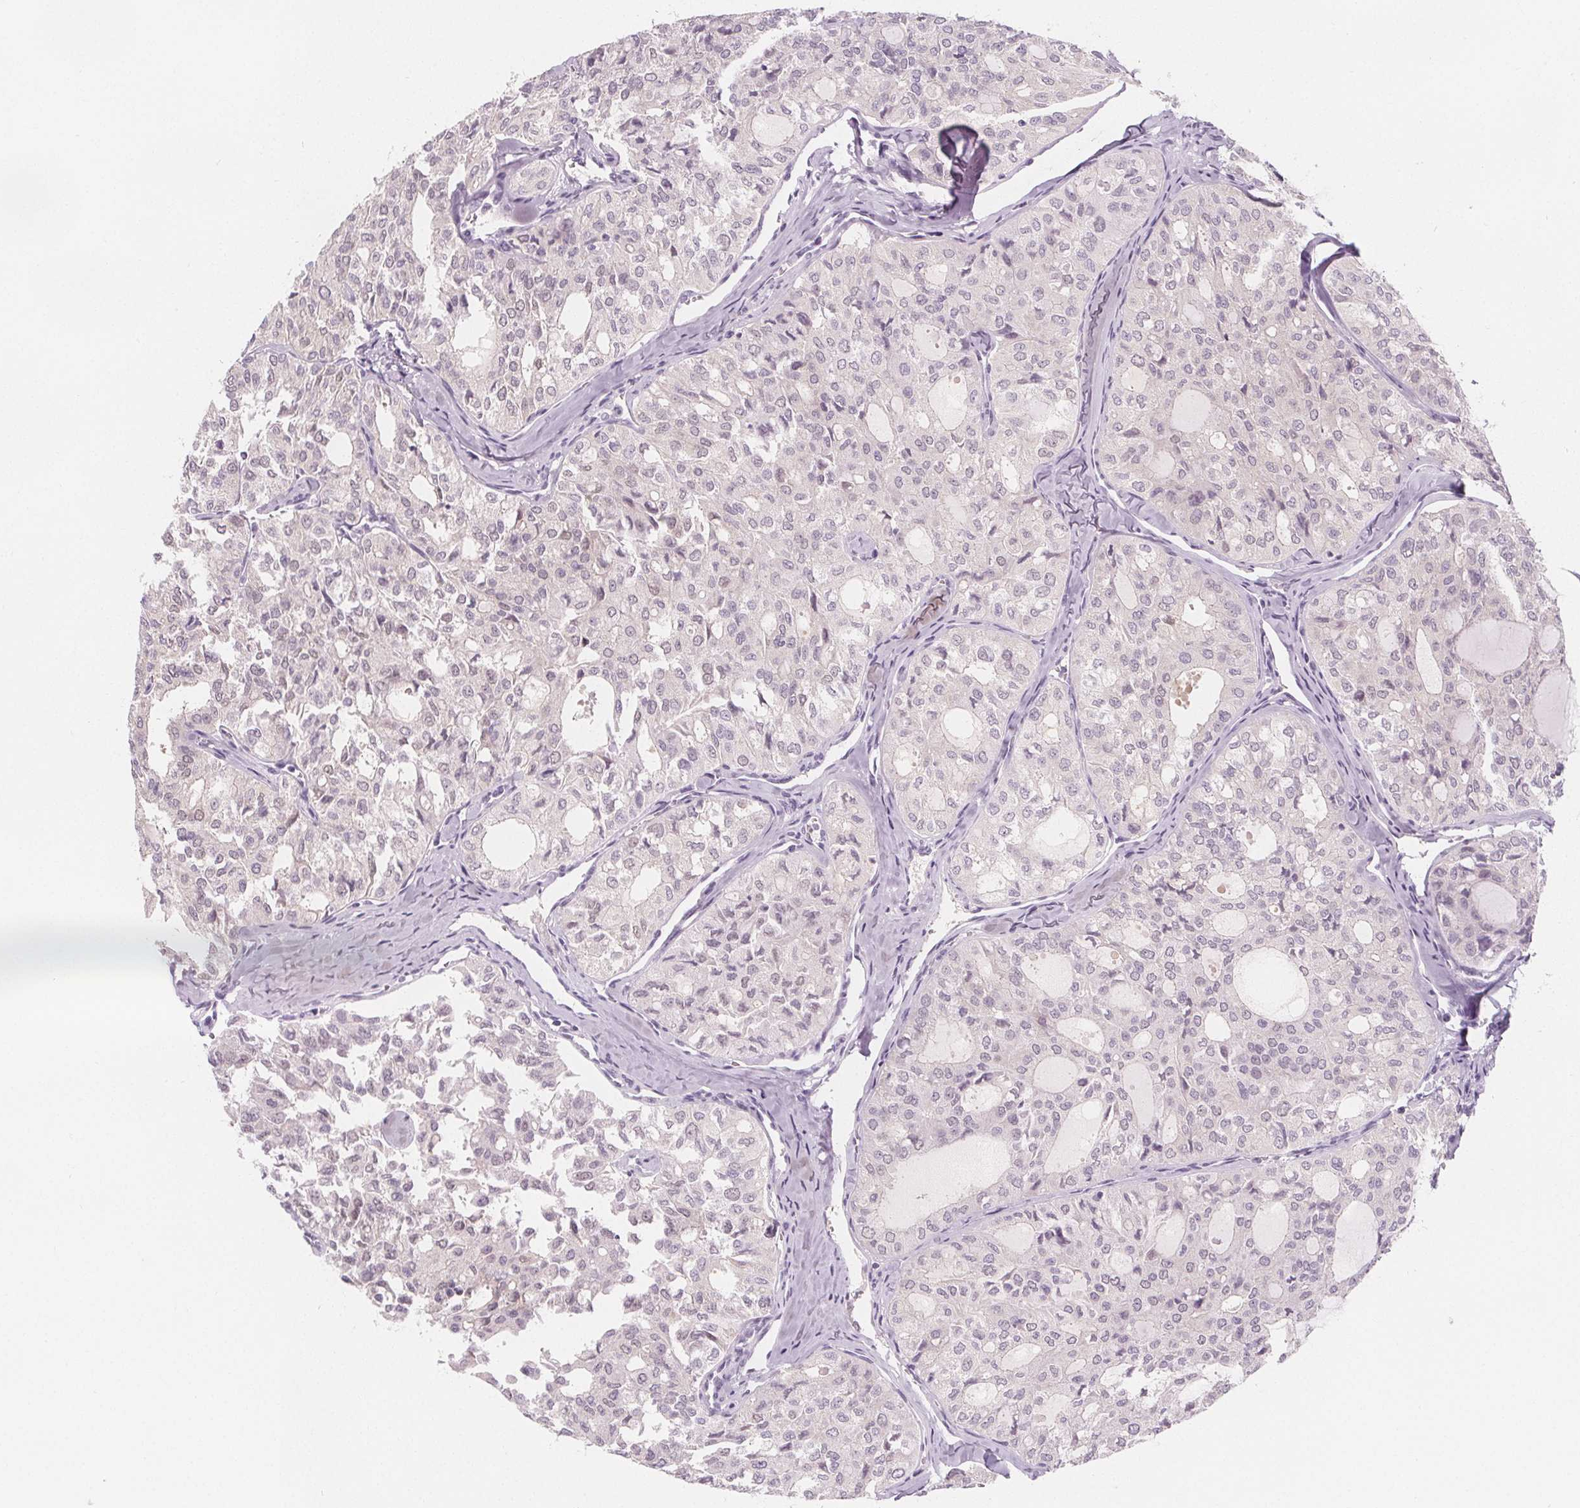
{"staining": {"intensity": "negative", "quantity": "none", "location": "none"}, "tissue": "thyroid cancer", "cell_type": "Tumor cells", "image_type": "cancer", "snomed": [{"axis": "morphology", "description": "Follicular adenoma carcinoma, NOS"}, {"axis": "topography", "description": "Thyroid gland"}], "caption": "There is no significant positivity in tumor cells of follicular adenoma carcinoma (thyroid).", "gene": "UGP2", "patient": {"sex": "male", "age": 75}}